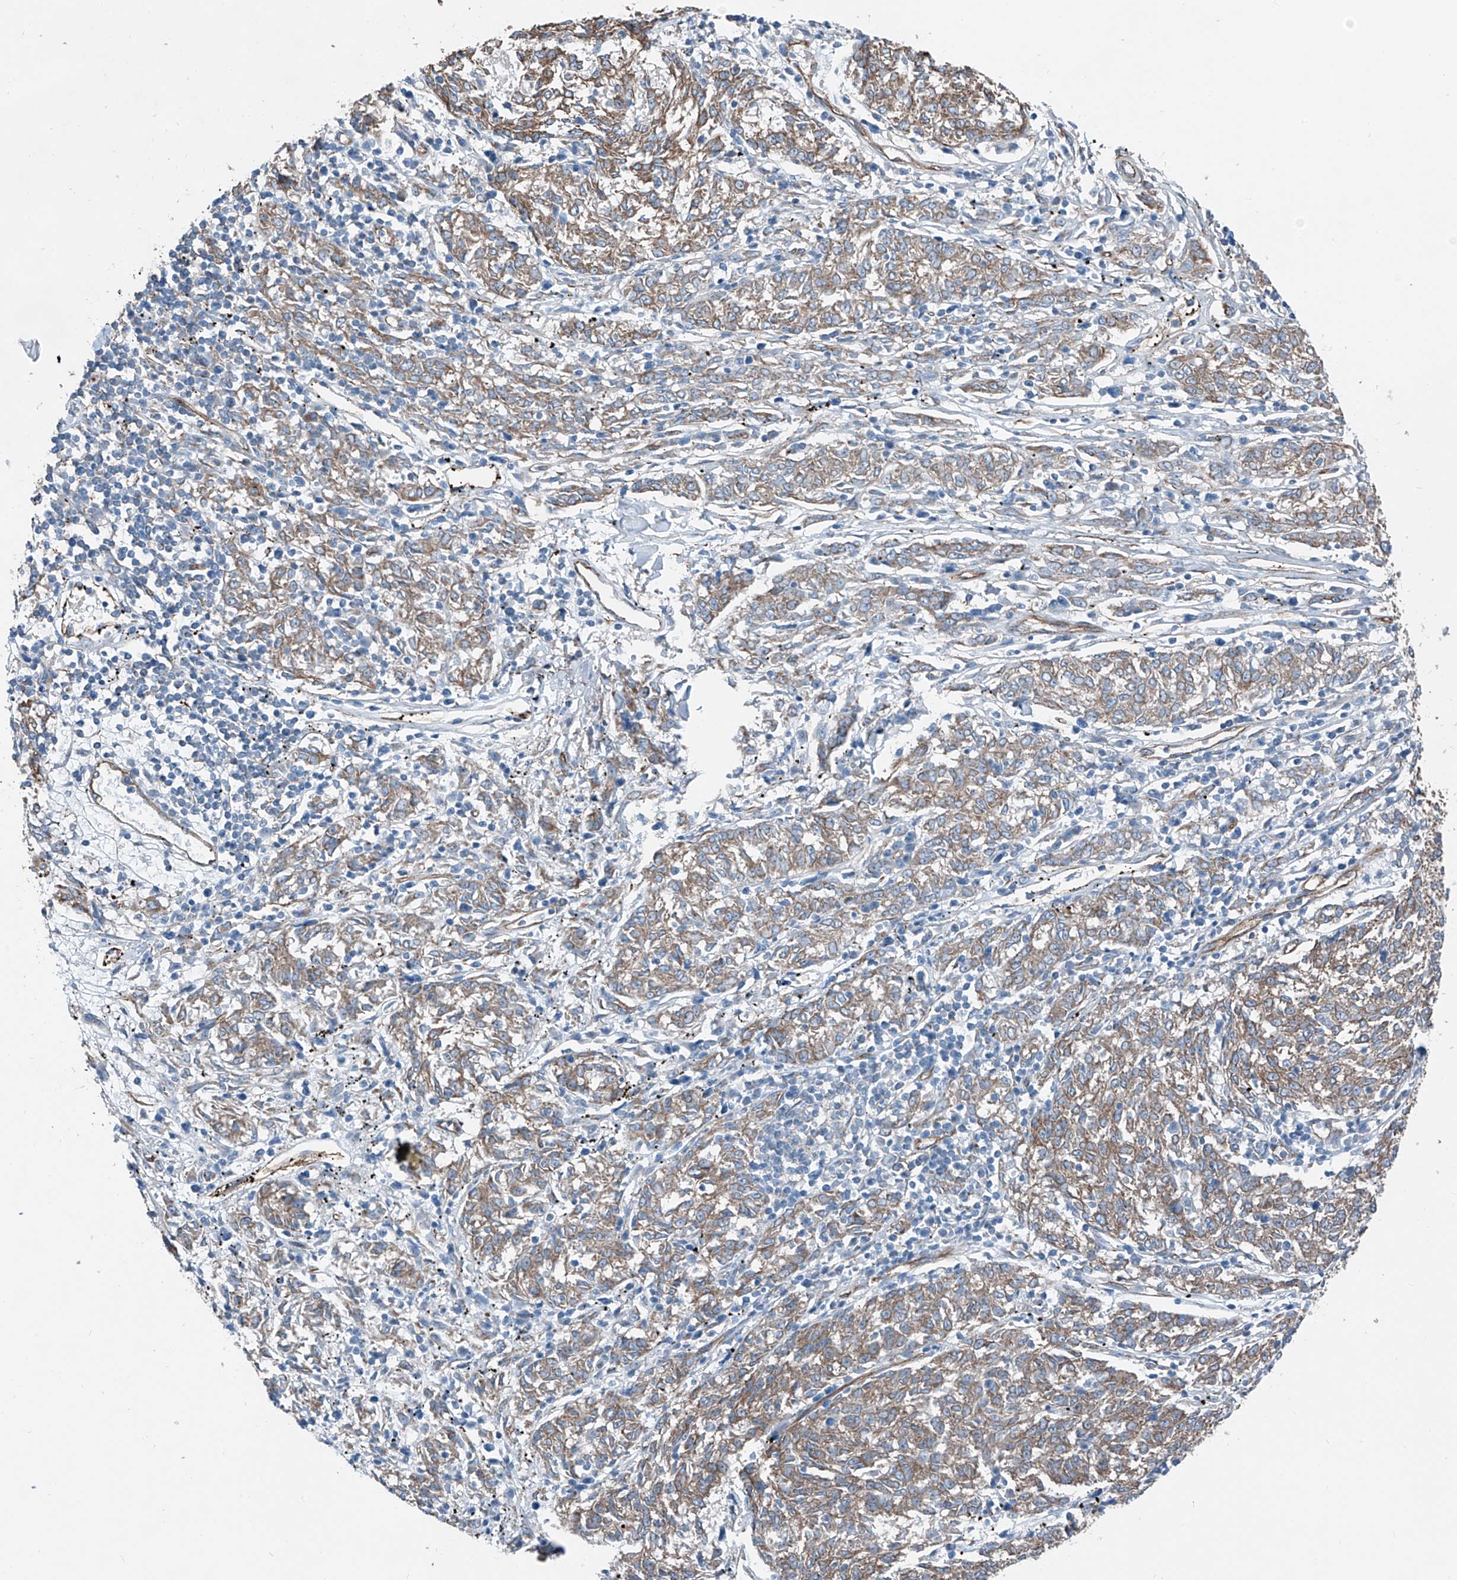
{"staining": {"intensity": "weak", "quantity": "25%-75%", "location": "cytoplasmic/membranous"}, "tissue": "melanoma", "cell_type": "Tumor cells", "image_type": "cancer", "snomed": [{"axis": "morphology", "description": "Malignant melanoma, NOS"}, {"axis": "topography", "description": "Skin"}], "caption": "Brown immunohistochemical staining in human melanoma demonstrates weak cytoplasmic/membranous staining in about 25%-75% of tumor cells.", "gene": "THEMIS2", "patient": {"sex": "female", "age": 72}}